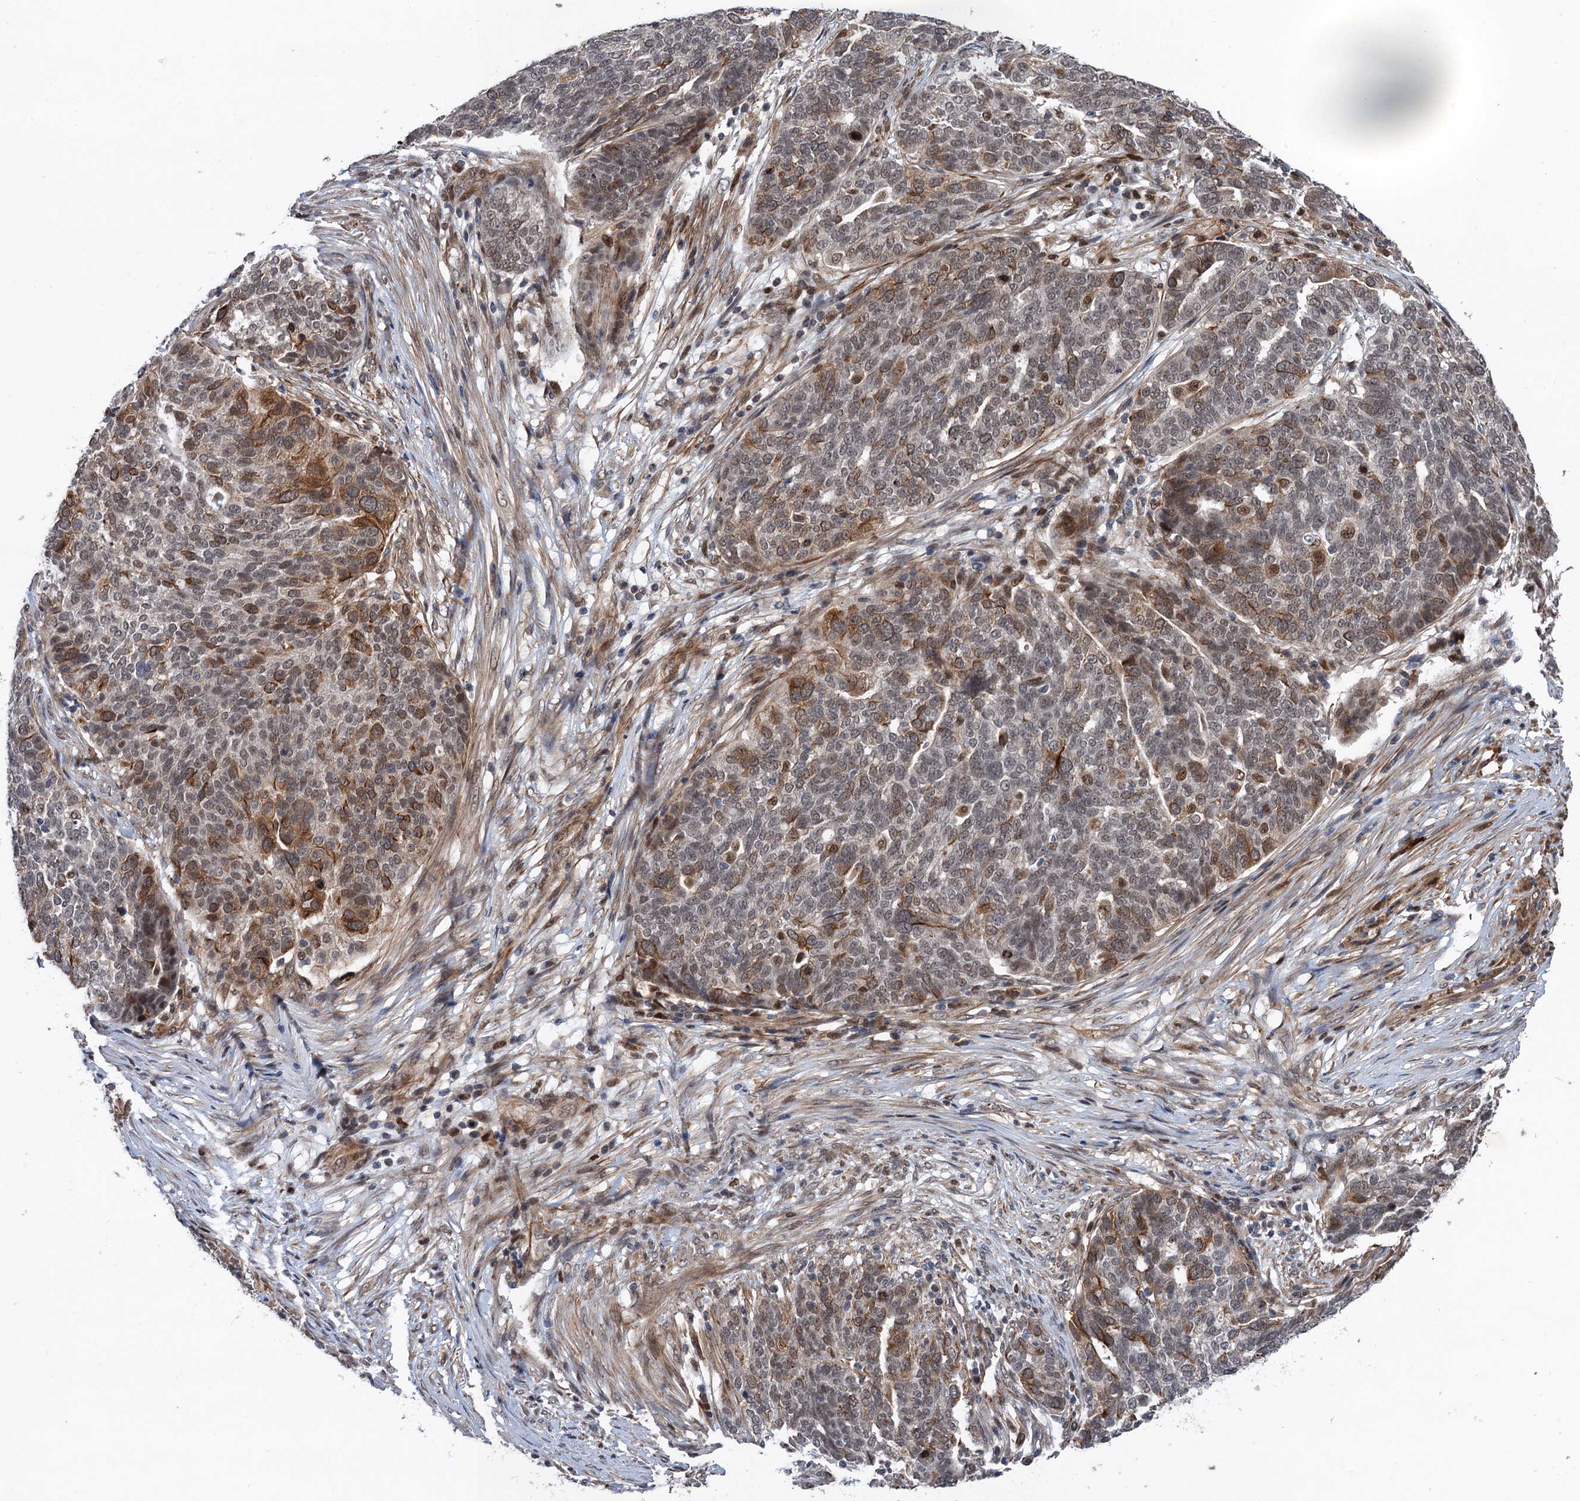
{"staining": {"intensity": "moderate", "quantity": "<25%", "location": "cytoplasmic/membranous,nuclear"}, "tissue": "ovarian cancer", "cell_type": "Tumor cells", "image_type": "cancer", "snomed": [{"axis": "morphology", "description": "Cystadenocarcinoma, serous, NOS"}, {"axis": "topography", "description": "Ovary"}], "caption": "Moderate cytoplasmic/membranous and nuclear staining is identified in about <25% of tumor cells in ovarian serous cystadenocarcinoma. (brown staining indicates protein expression, while blue staining denotes nuclei).", "gene": "TTC31", "patient": {"sex": "female", "age": 59}}